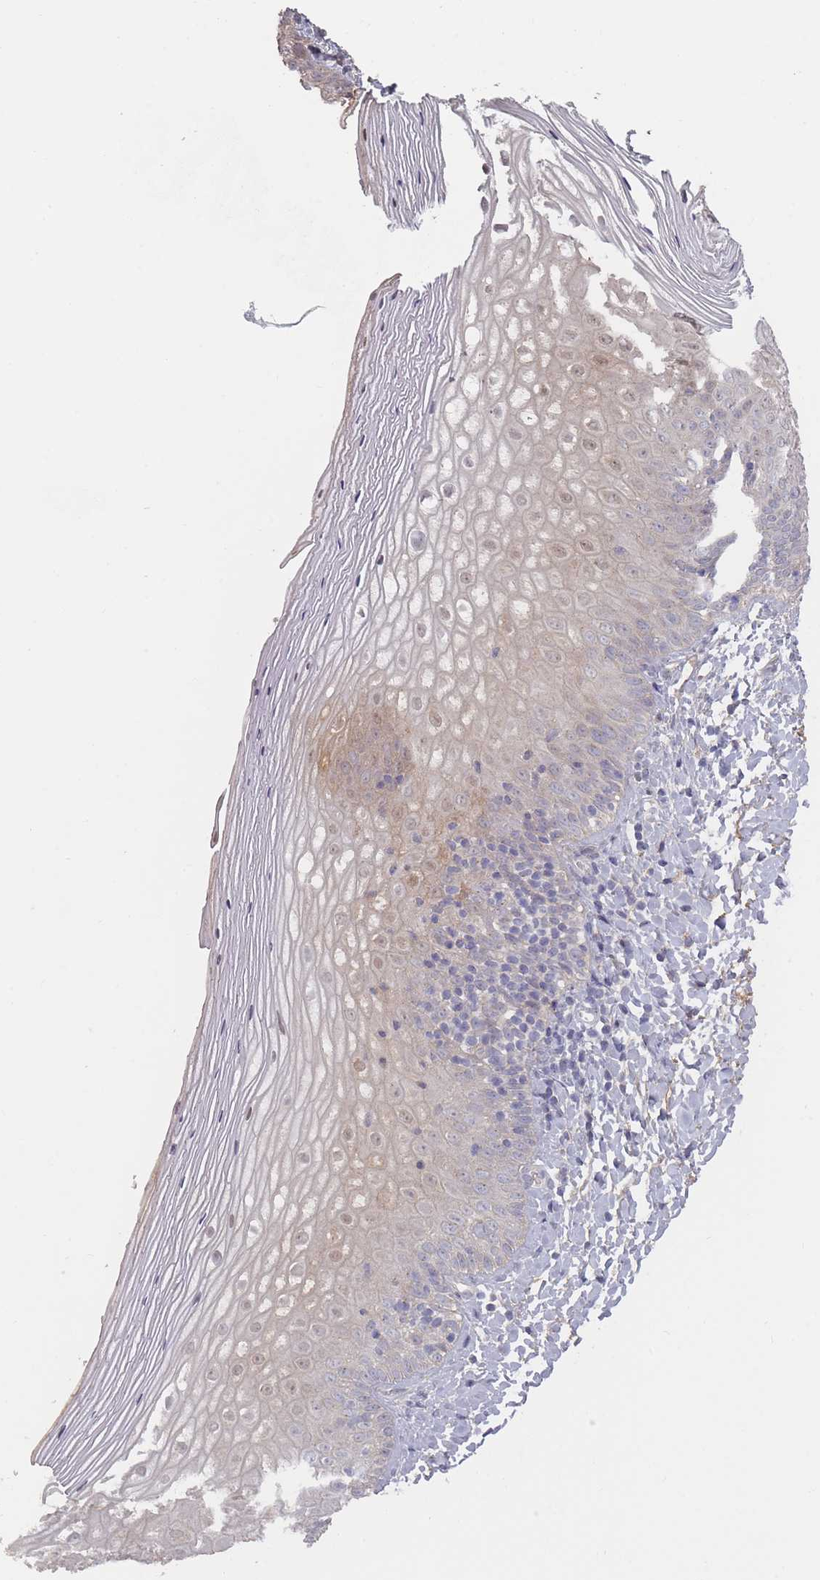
{"staining": {"intensity": "strong", "quantity": "<25%", "location": "cytoplasmic/membranous,nuclear"}, "tissue": "vagina", "cell_type": "Squamous epithelial cells", "image_type": "normal", "snomed": [{"axis": "morphology", "description": "Normal tissue, NOS"}, {"axis": "topography", "description": "Vagina"}], "caption": "Strong cytoplasmic/membranous,nuclear staining is seen in about <25% of squamous epithelial cells in normal vagina.", "gene": "ERCC6L", "patient": {"sex": "female", "age": 65}}